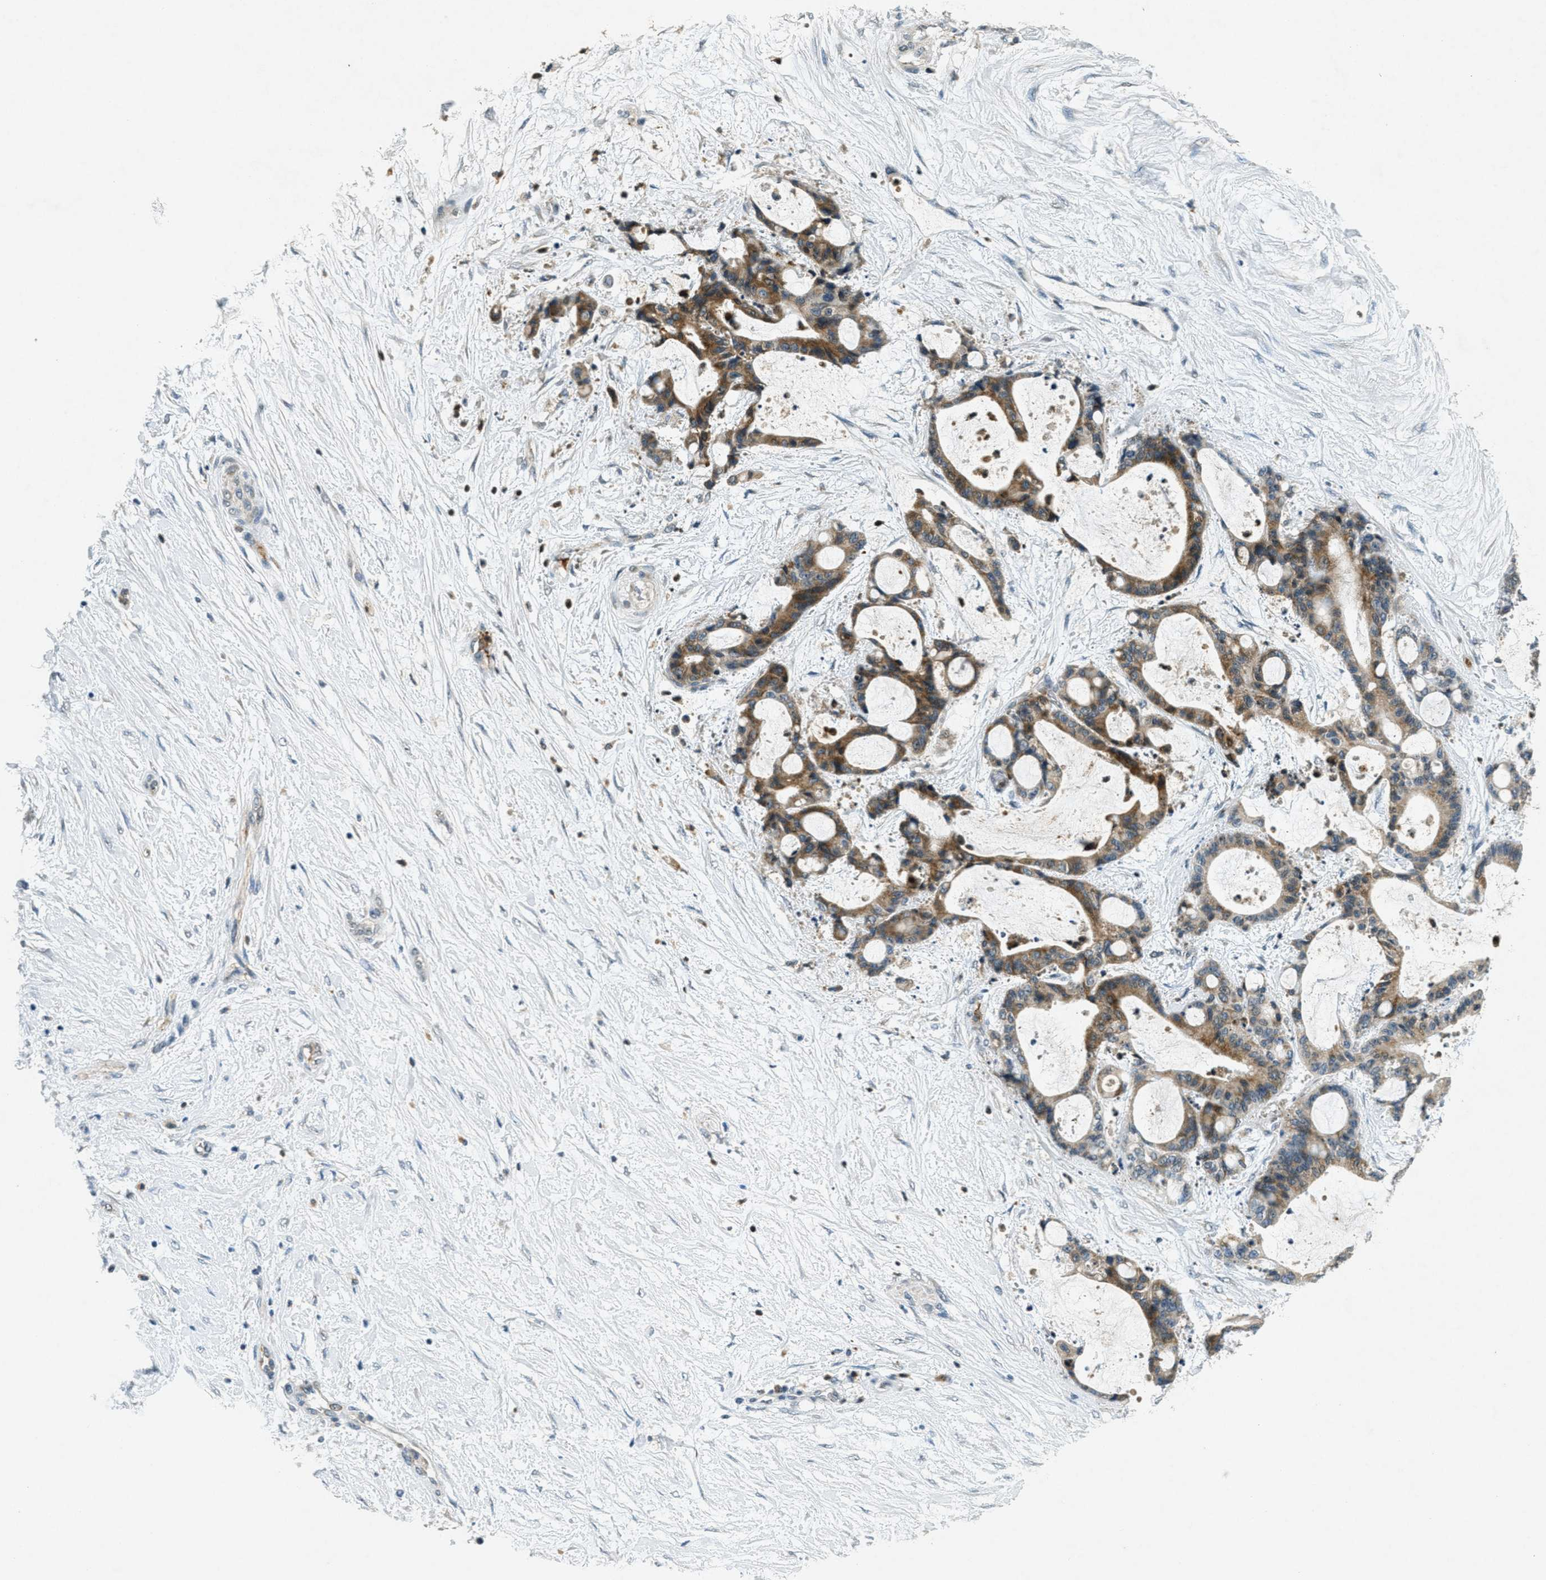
{"staining": {"intensity": "moderate", "quantity": "25%-75%", "location": "cytoplasmic/membranous"}, "tissue": "liver cancer", "cell_type": "Tumor cells", "image_type": "cancer", "snomed": [{"axis": "morphology", "description": "Cholangiocarcinoma"}, {"axis": "topography", "description": "Liver"}], "caption": "Liver cancer stained for a protein demonstrates moderate cytoplasmic/membranous positivity in tumor cells.", "gene": "RAB3D", "patient": {"sex": "female", "age": 73}}